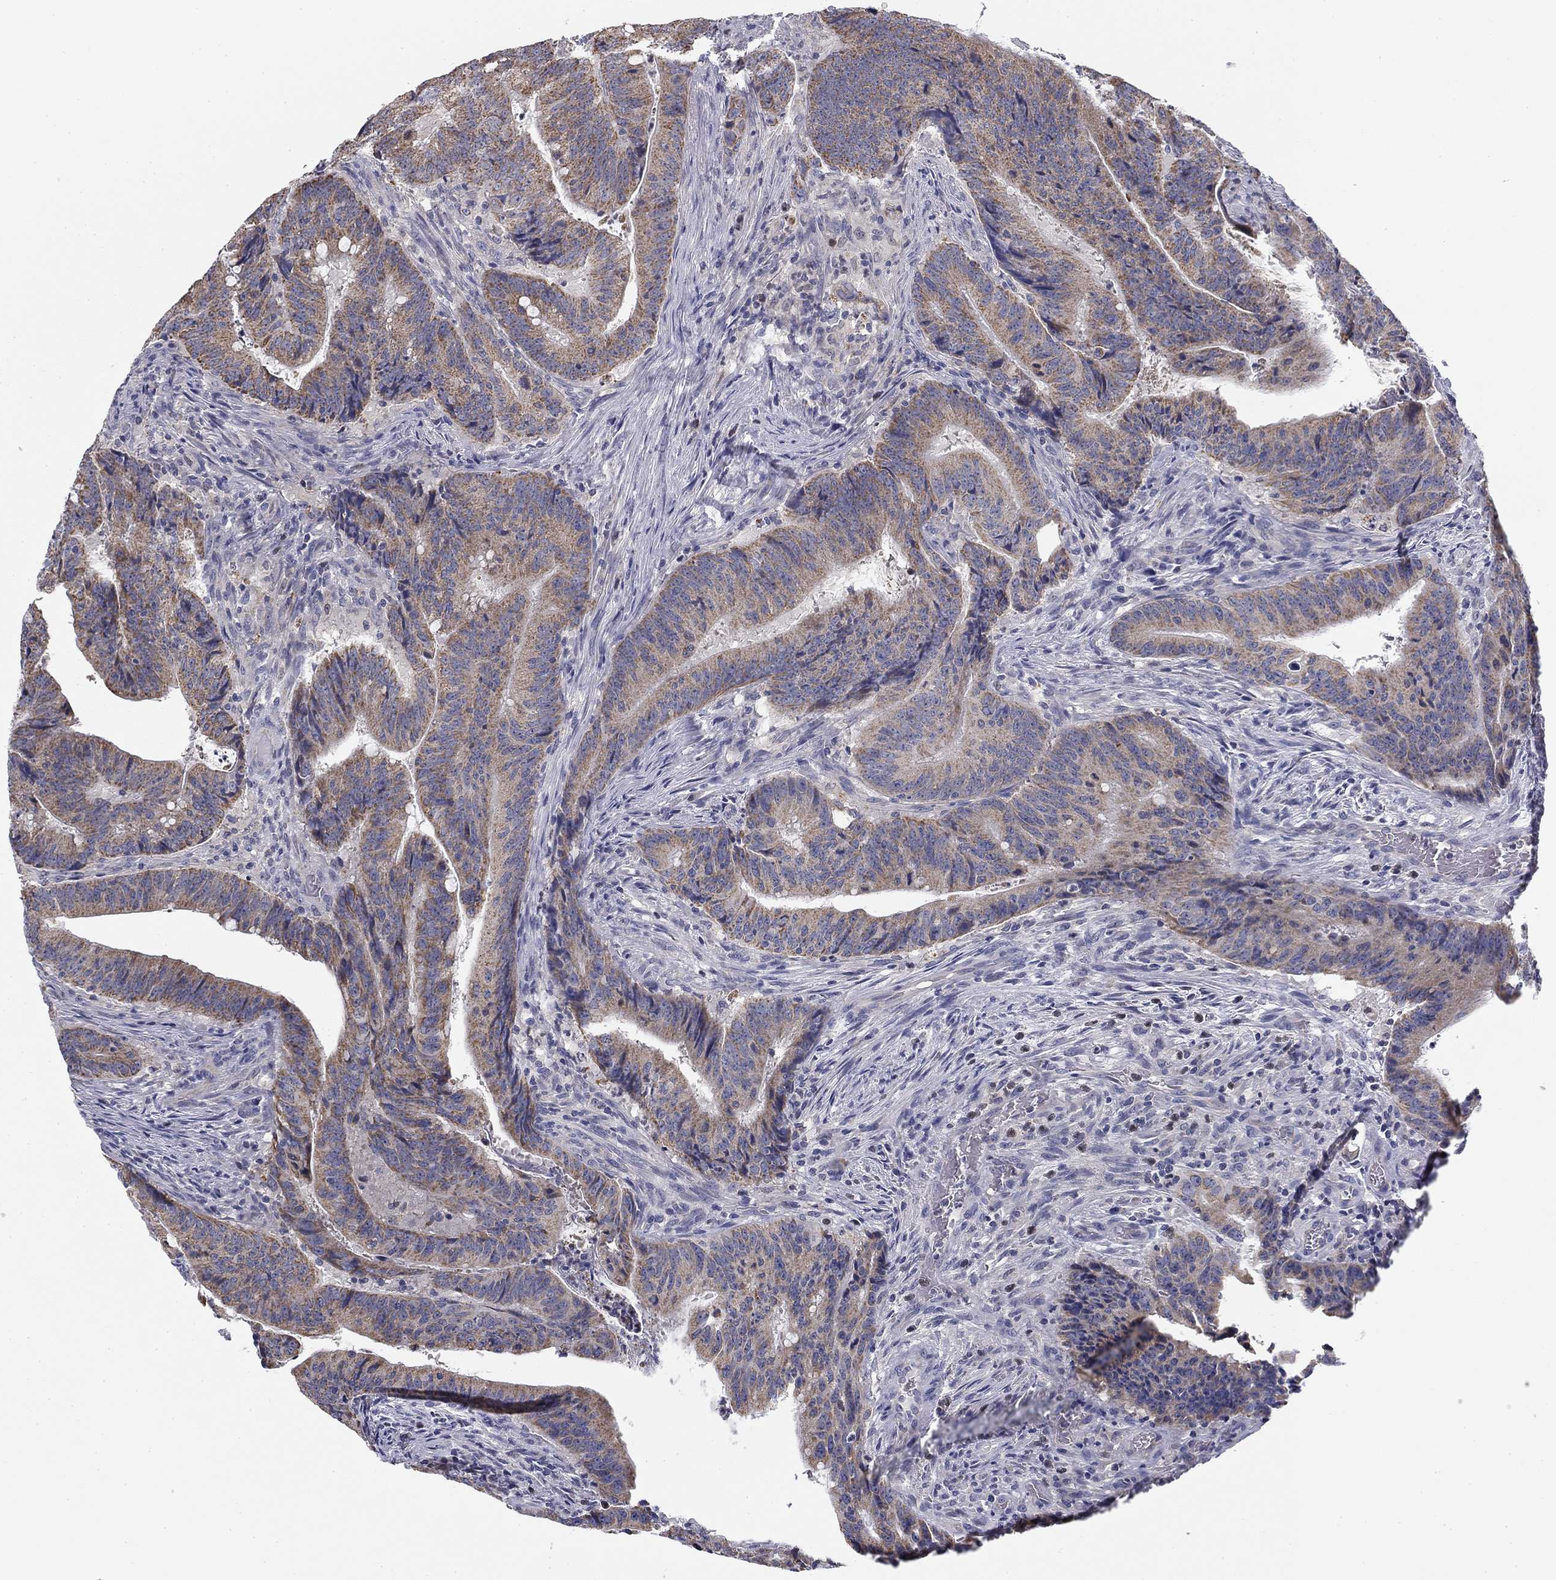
{"staining": {"intensity": "weak", "quantity": ">75%", "location": "cytoplasmic/membranous"}, "tissue": "colorectal cancer", "cell_type": "Tumor cells", "image_type": "cancer", "snomed": [{"axis": "morphology", "description": "Adenocarcinoma, NOS"}, {"axis": "topography", "description": "Colon"}], "caption": "A photomicrograph of adenocarcinoma (colorectal) stained for a protein demonstrates weak cytoplasmic/membranous brown staining in tumor cells. The staining was performed using DAB to visualize the protein expression in brown, while the nuclei were stained in blue with hematoxylin (Magnification: 20x).", "gene": "SLC2A9", "patient": {"sex": "female", "age": 87}}